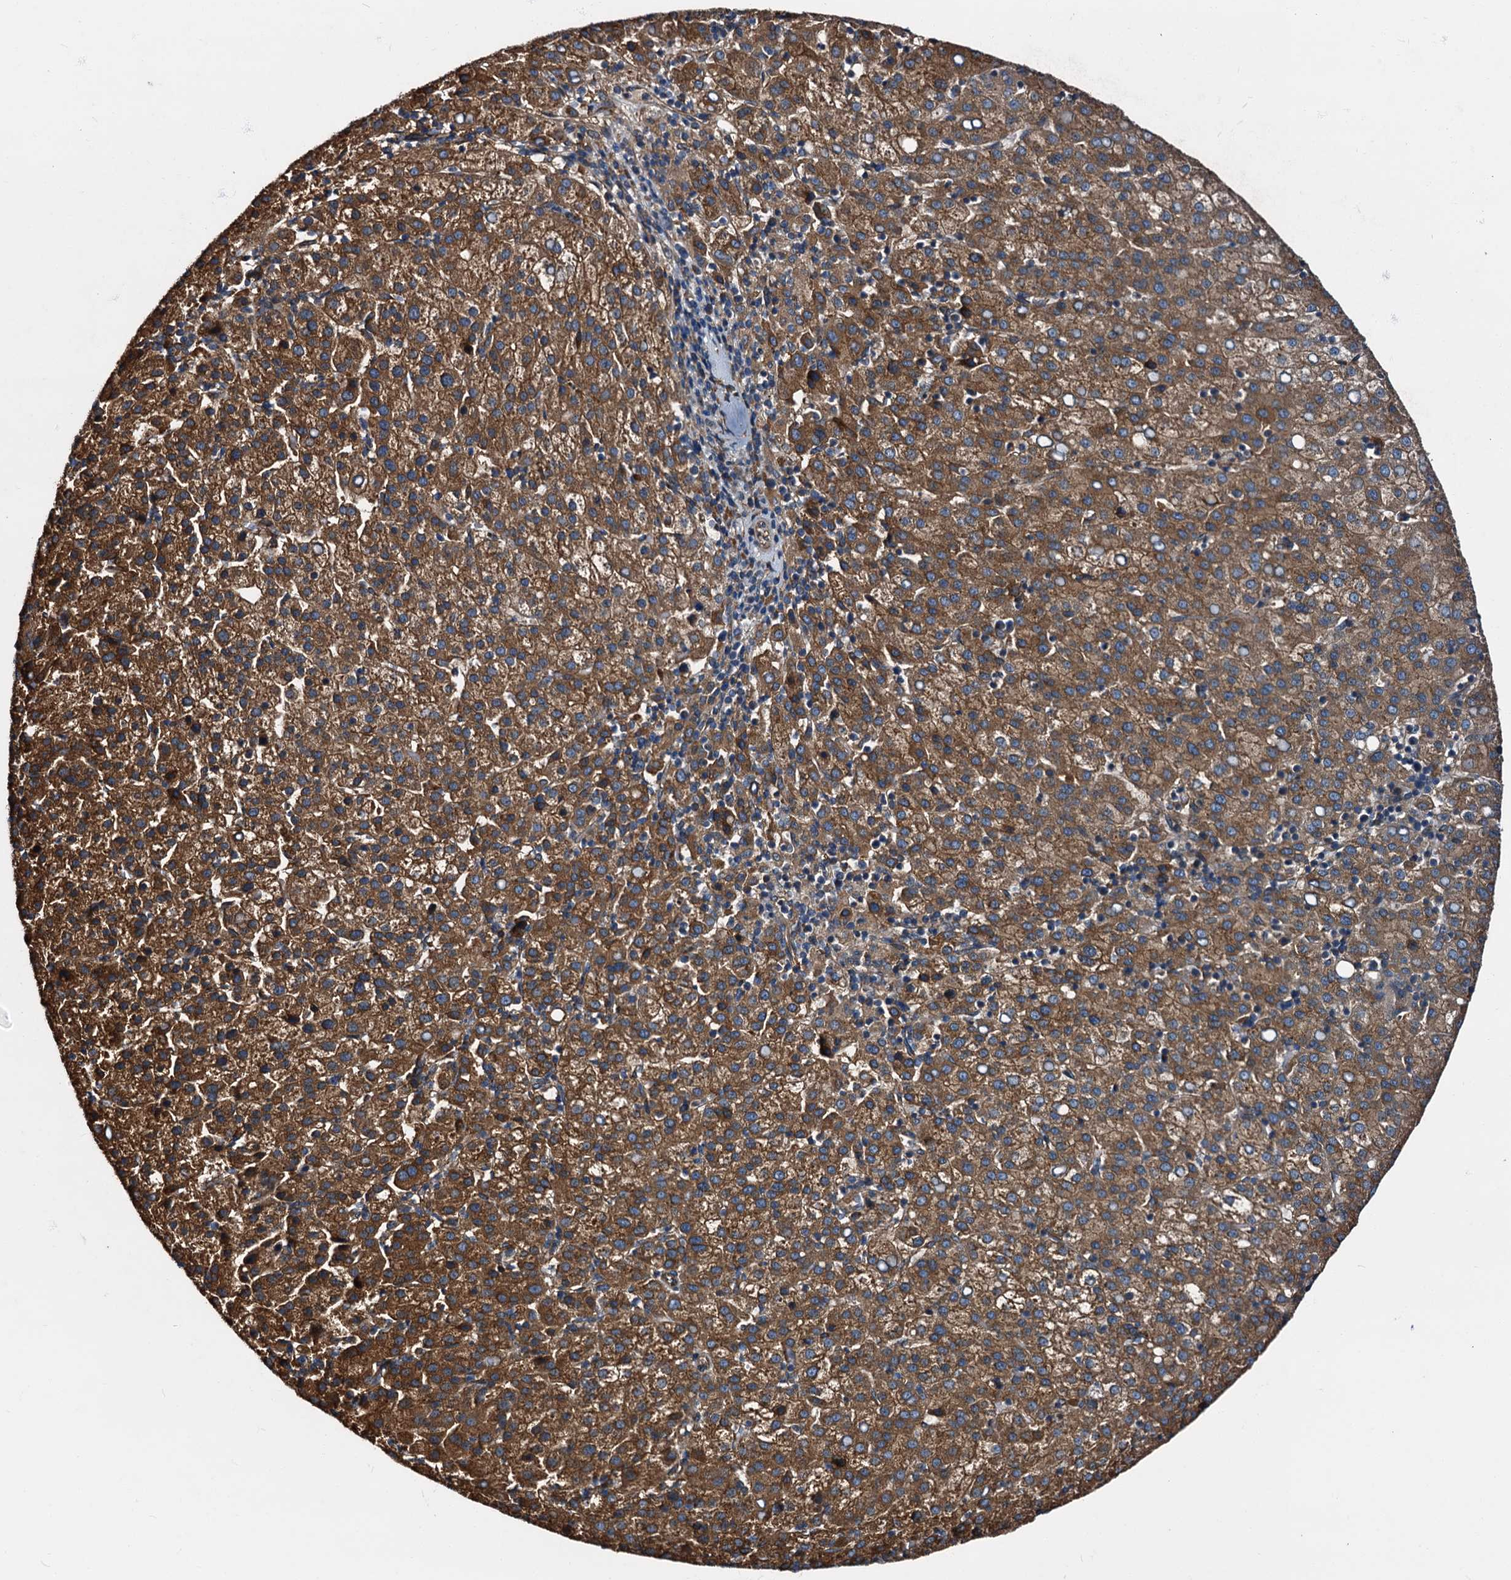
{"staining": {"intensity": "strong", "quantity": ">75%", "location": "cytoplasmic/membranous"}, "tissue": "liver cancer", "cell_type": "Tumor cells", "image_type": "cancer", "snomed": [{"axis": "morphology", "description": "Carcinoma, Hepatocellular, NOS"}, {"axis": "topography", "description": "Liver"}], "caption": "A high-resolution photomicrograph shows immunohistochemistry staining of liver cancer (hepatocellular carcinoma), which shows strong cytoplasmic/membranous expression in about >75% of tumor cells.", "gene": "PEX5", "patient": {"sex": "female", "age": 58}}